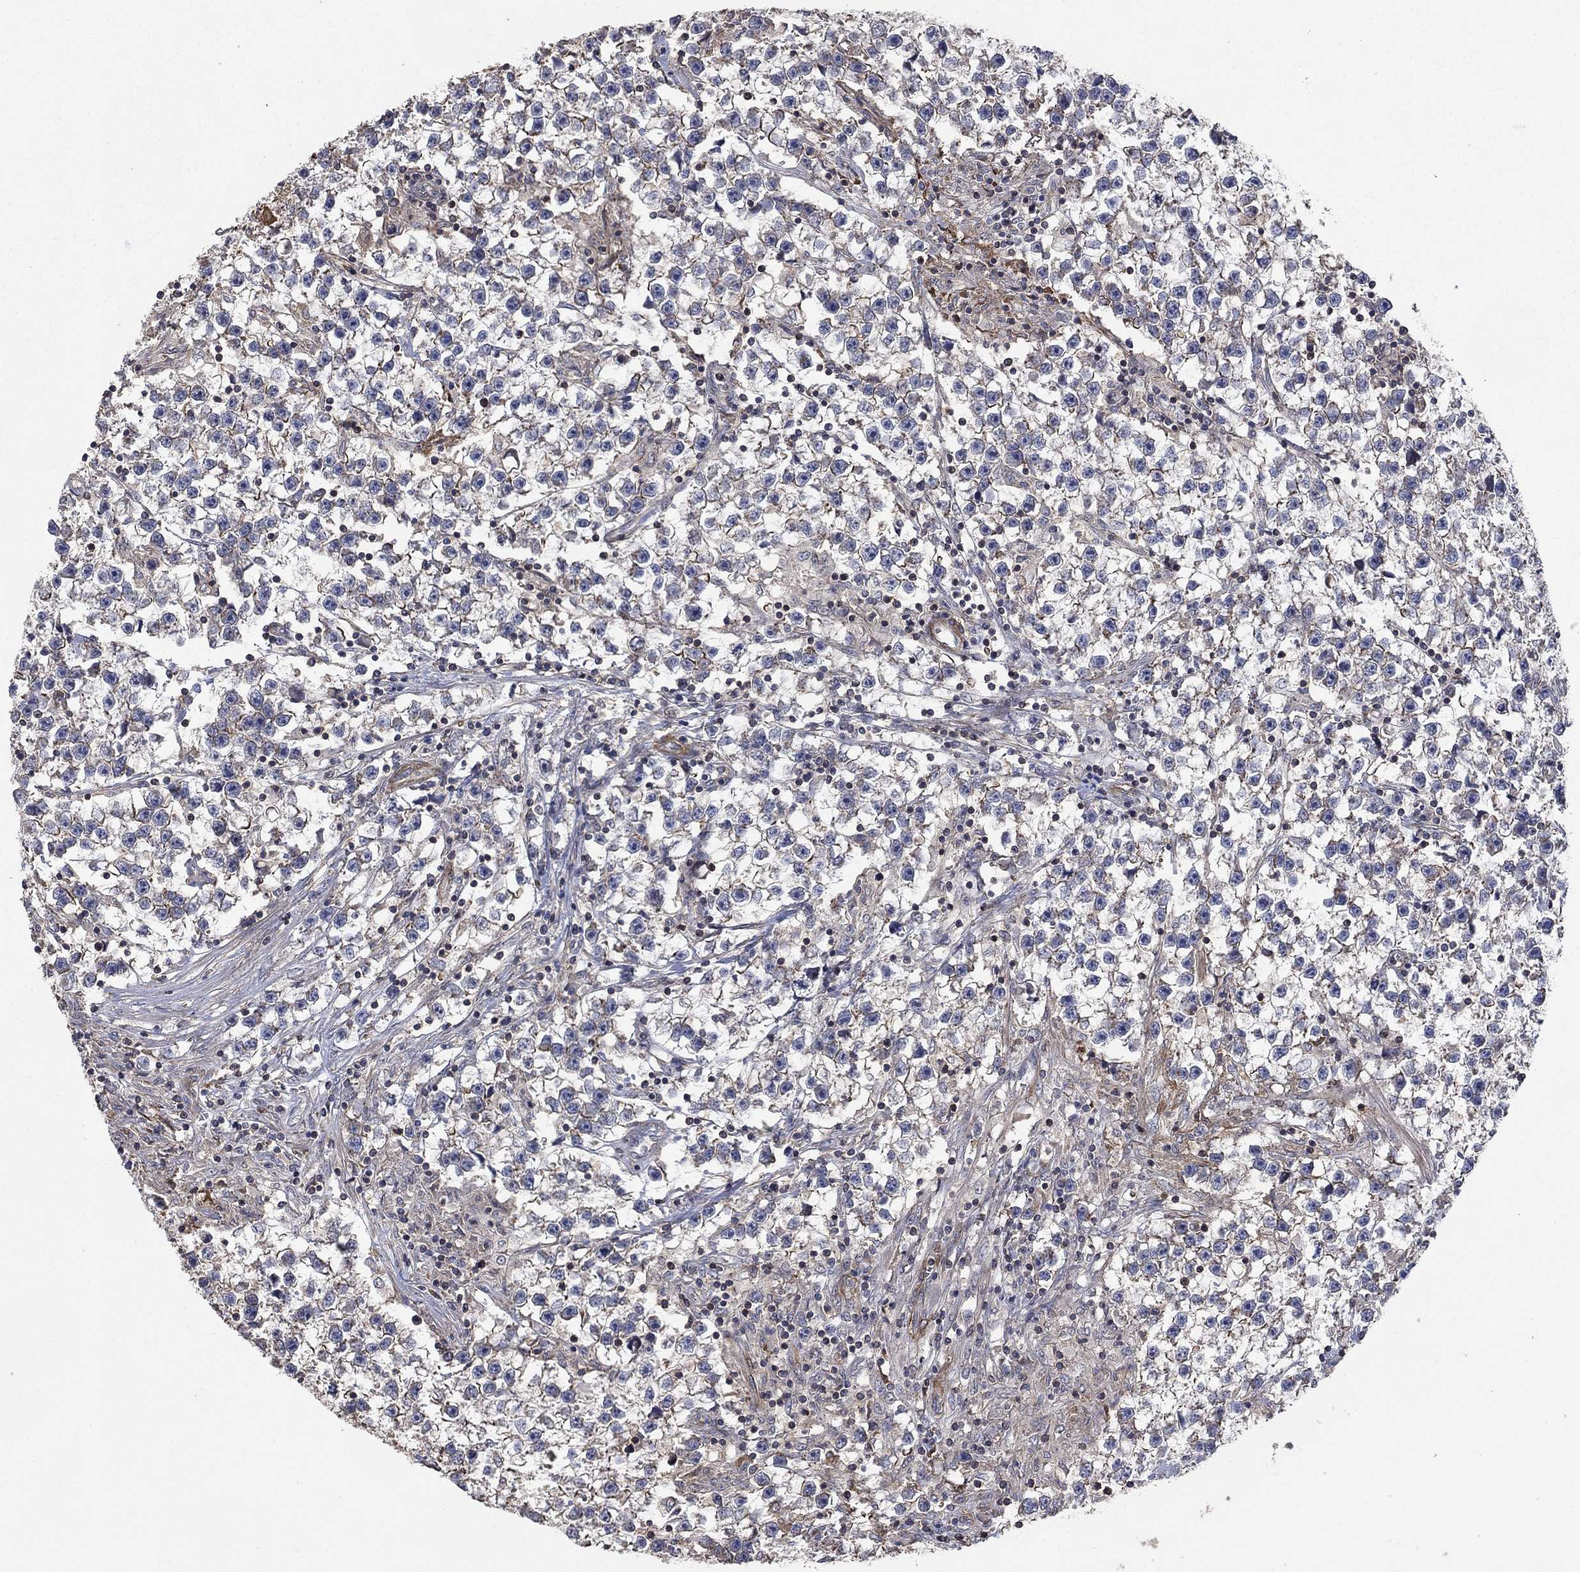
{"staining": {"intensity": "moderate", "quantity": "<25%", "location": "cytoplasmic/membranous"}, "tissue": "testis cancer", "cell_type": "Tumor cells", "image_type": "cancer", "snomed": [{"axis": "morphology", "description": "Seminoma, NOS"}, {"axis": "topography", "description": "Testis"}], "caption": "Brown immunohistochemical staining in testis cancer (seminoma) demonstrates moderate cytoplasmic/membranous staining in about <25% of tumor cells.", "gene": "PDE3A", "patient": {"sex": "male", "age": 59}}